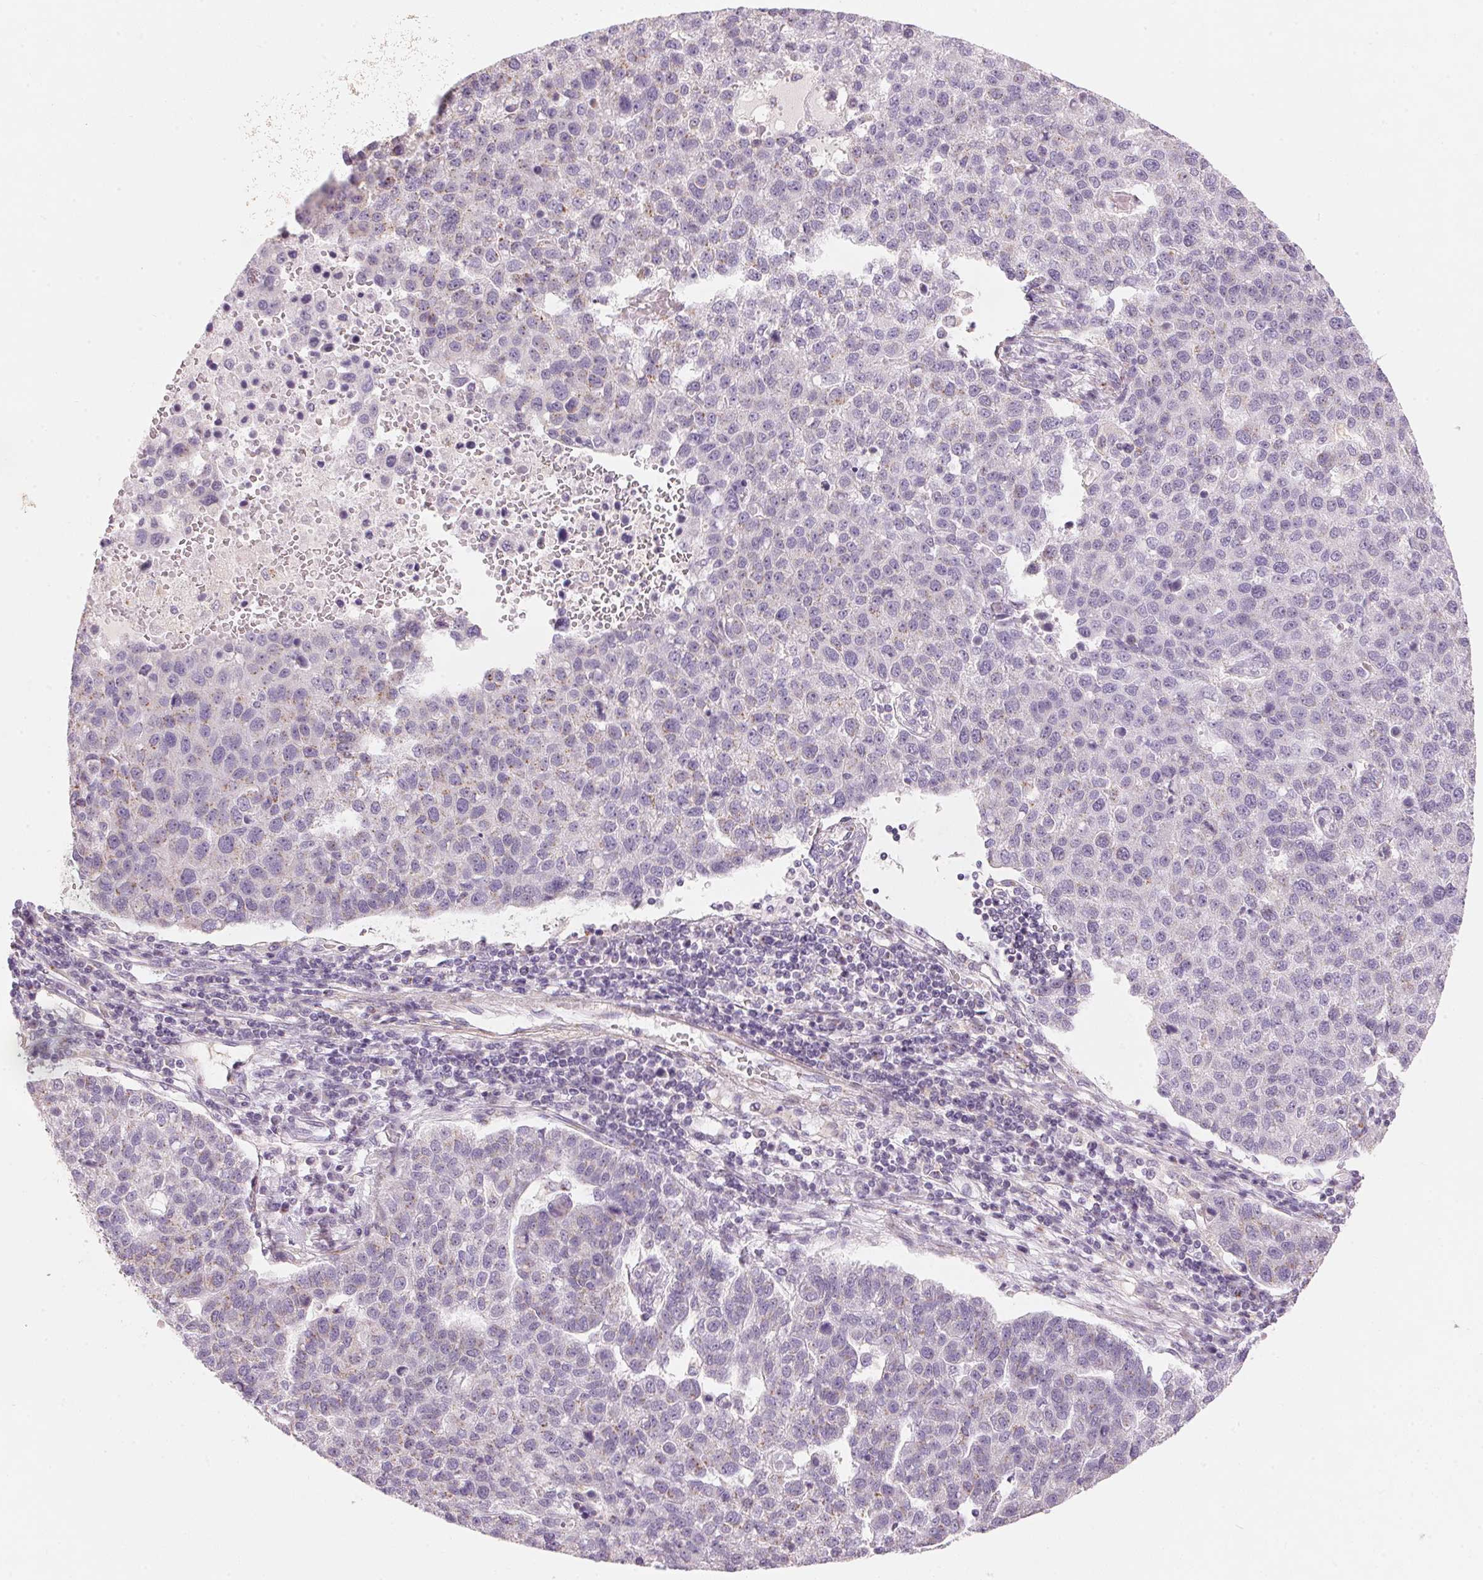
{"staining": {"intensity": "moderate", "quantity": "<25%", "location": "cytoplasmic/membranous"}, "tissue": "pancreatic cancer", "cell_type": "Tumor cells", "image_type": "cancer", "snomed": [{"axis": "morphology", "description": "Adenocarcinoma, NOS"}, {"axis": "topography", "description": "Pancreas"}], "caption": "Immunohistochemistry (IHC) of human pancreatic cancer shows low levels of moderate cytoplasmic/membranous staining in about <25% of tumor cells.", "gene": "DRAM2", "patient": {"sex": "female", "age": 61}}